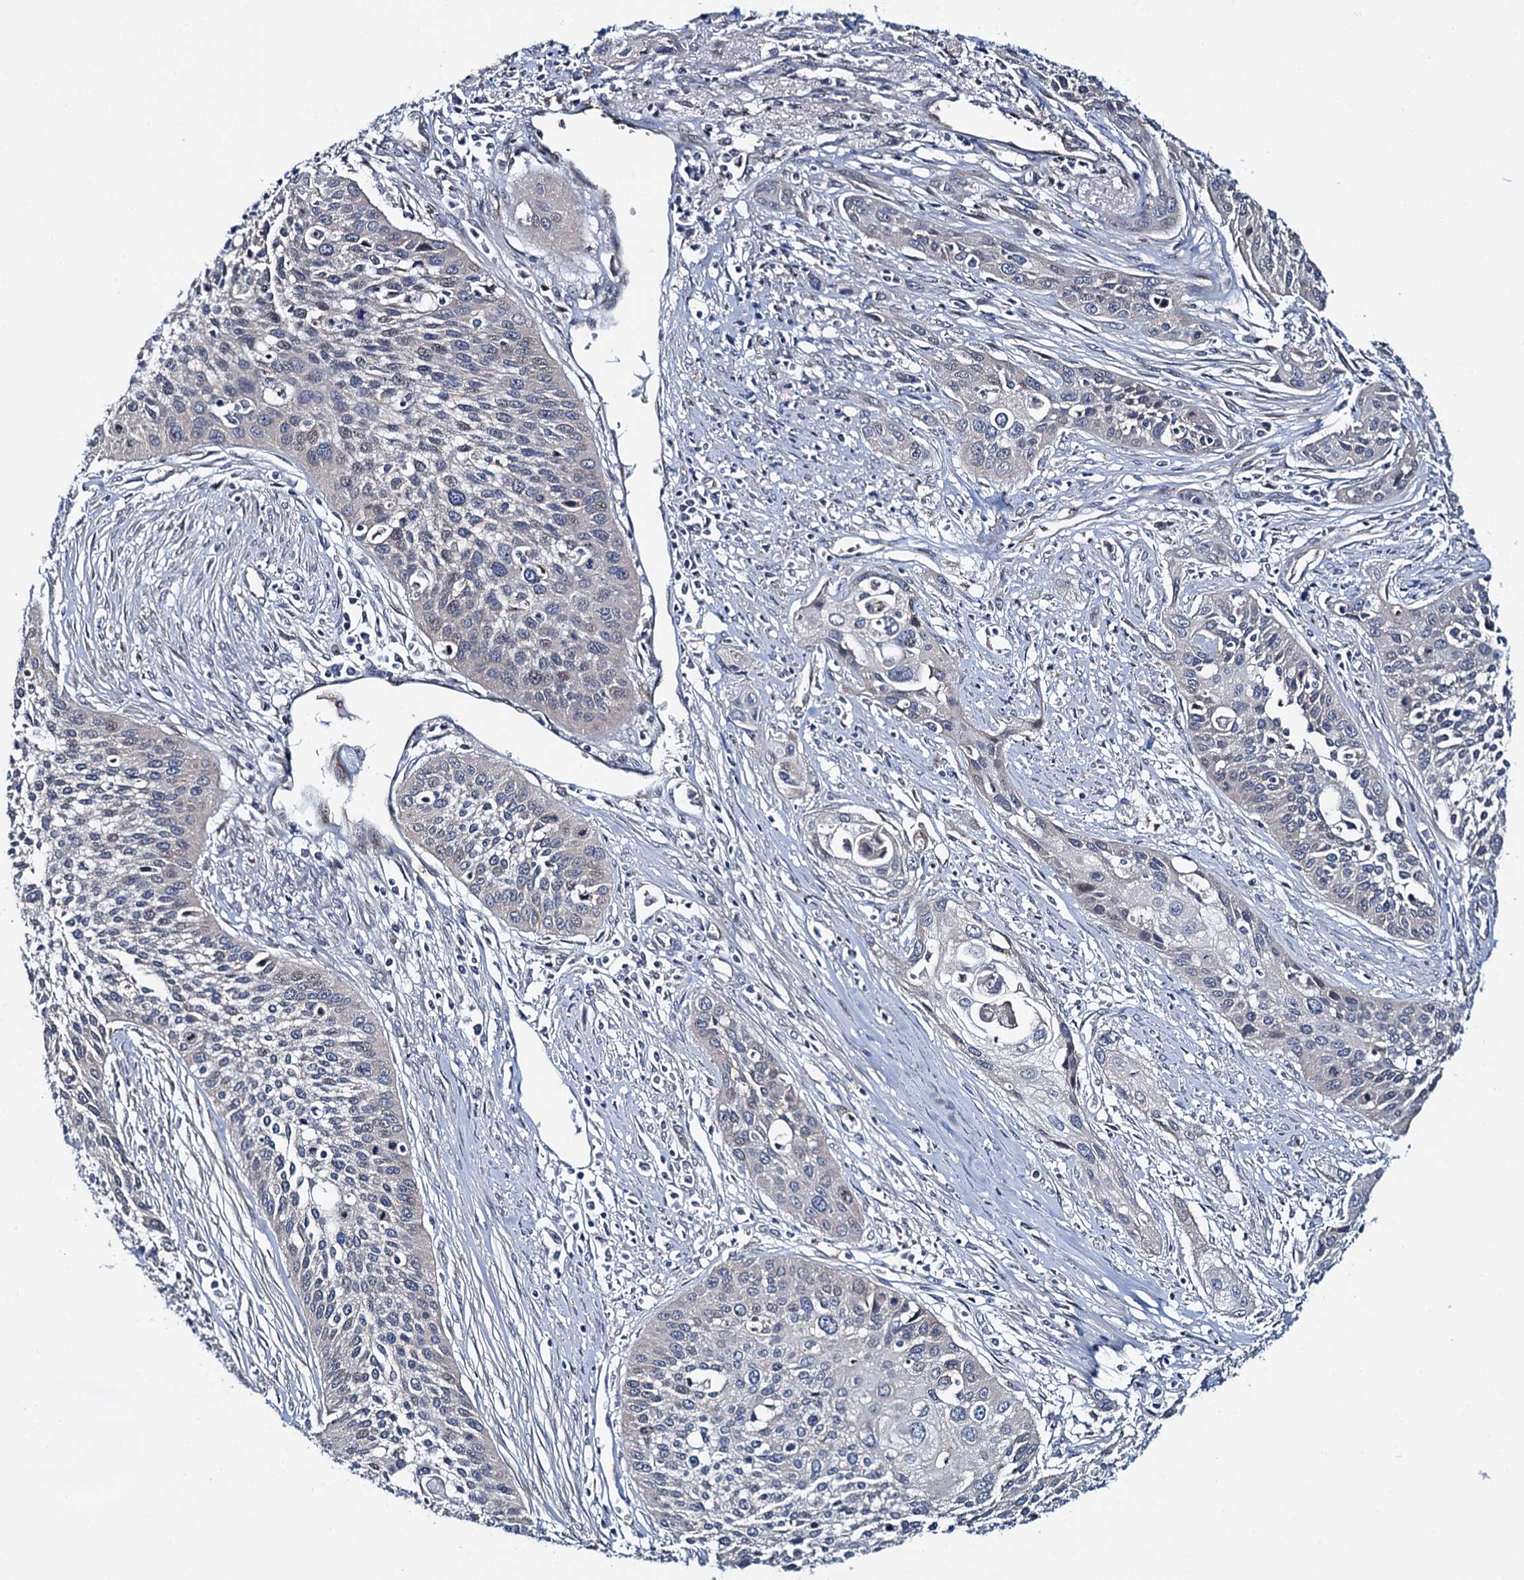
{"staining": {"intensity": "negative", "quantity": "none", "location": "none"}, "tissue": "cervical cancer", "cell_type": "Tumor cells", "image_type": "cancer", "snomed": [{"axis": "morphology", "description": "Squamous cell carcinoma, NOS"}, {"axis": "topography", "description": "Cervix"}], "caption": "IHC of human cervical cancer (squamous cell carcinoma) displays no staining in tumor cells. (IHC, brightfield microscopy, high magnification).", "gene": "EVX2", "patient": {"sex": "female", "age": 34}}